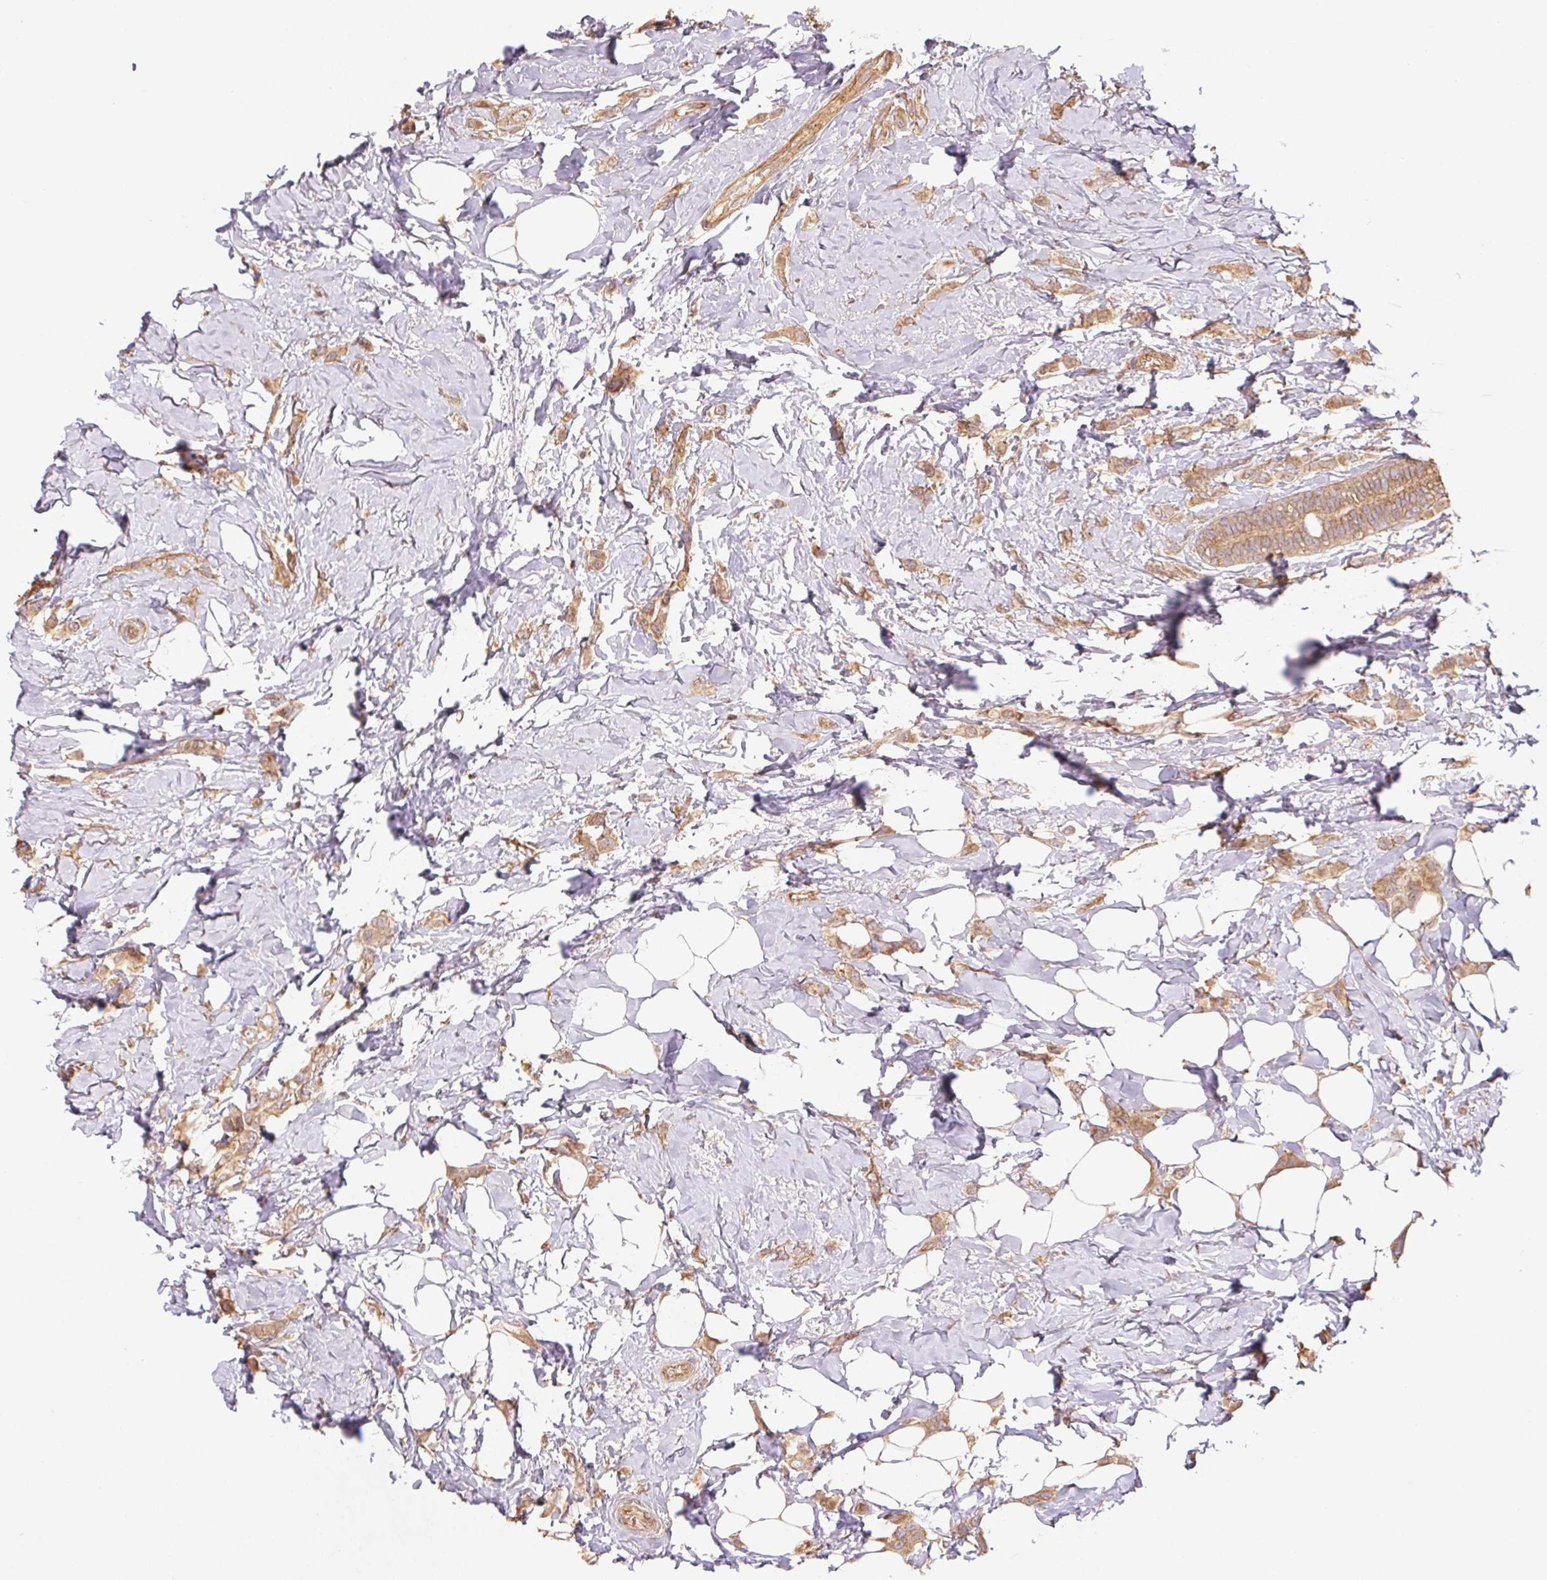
{"staining": {"intensity": "moderate", "quantity": ">75%", "location": "cytoplasmic/membranous"}, "tissue": "breast cancer", "cell_type": "Tumor cells", "image_type": "cancer", "snomed": [{"axis": "morphology", "description": "Lobular carcinoma"}, {"axis": "topography", "description": "Breast"}], "caption": "Human breast lobular carcinoma stained for a protein (brown) exhibits moderate cytoplasmic/membranous positive expression in about >75% of tumor cells.", "gene": "TUBA3D", "patient": {"sex": "female", "age": 66}}